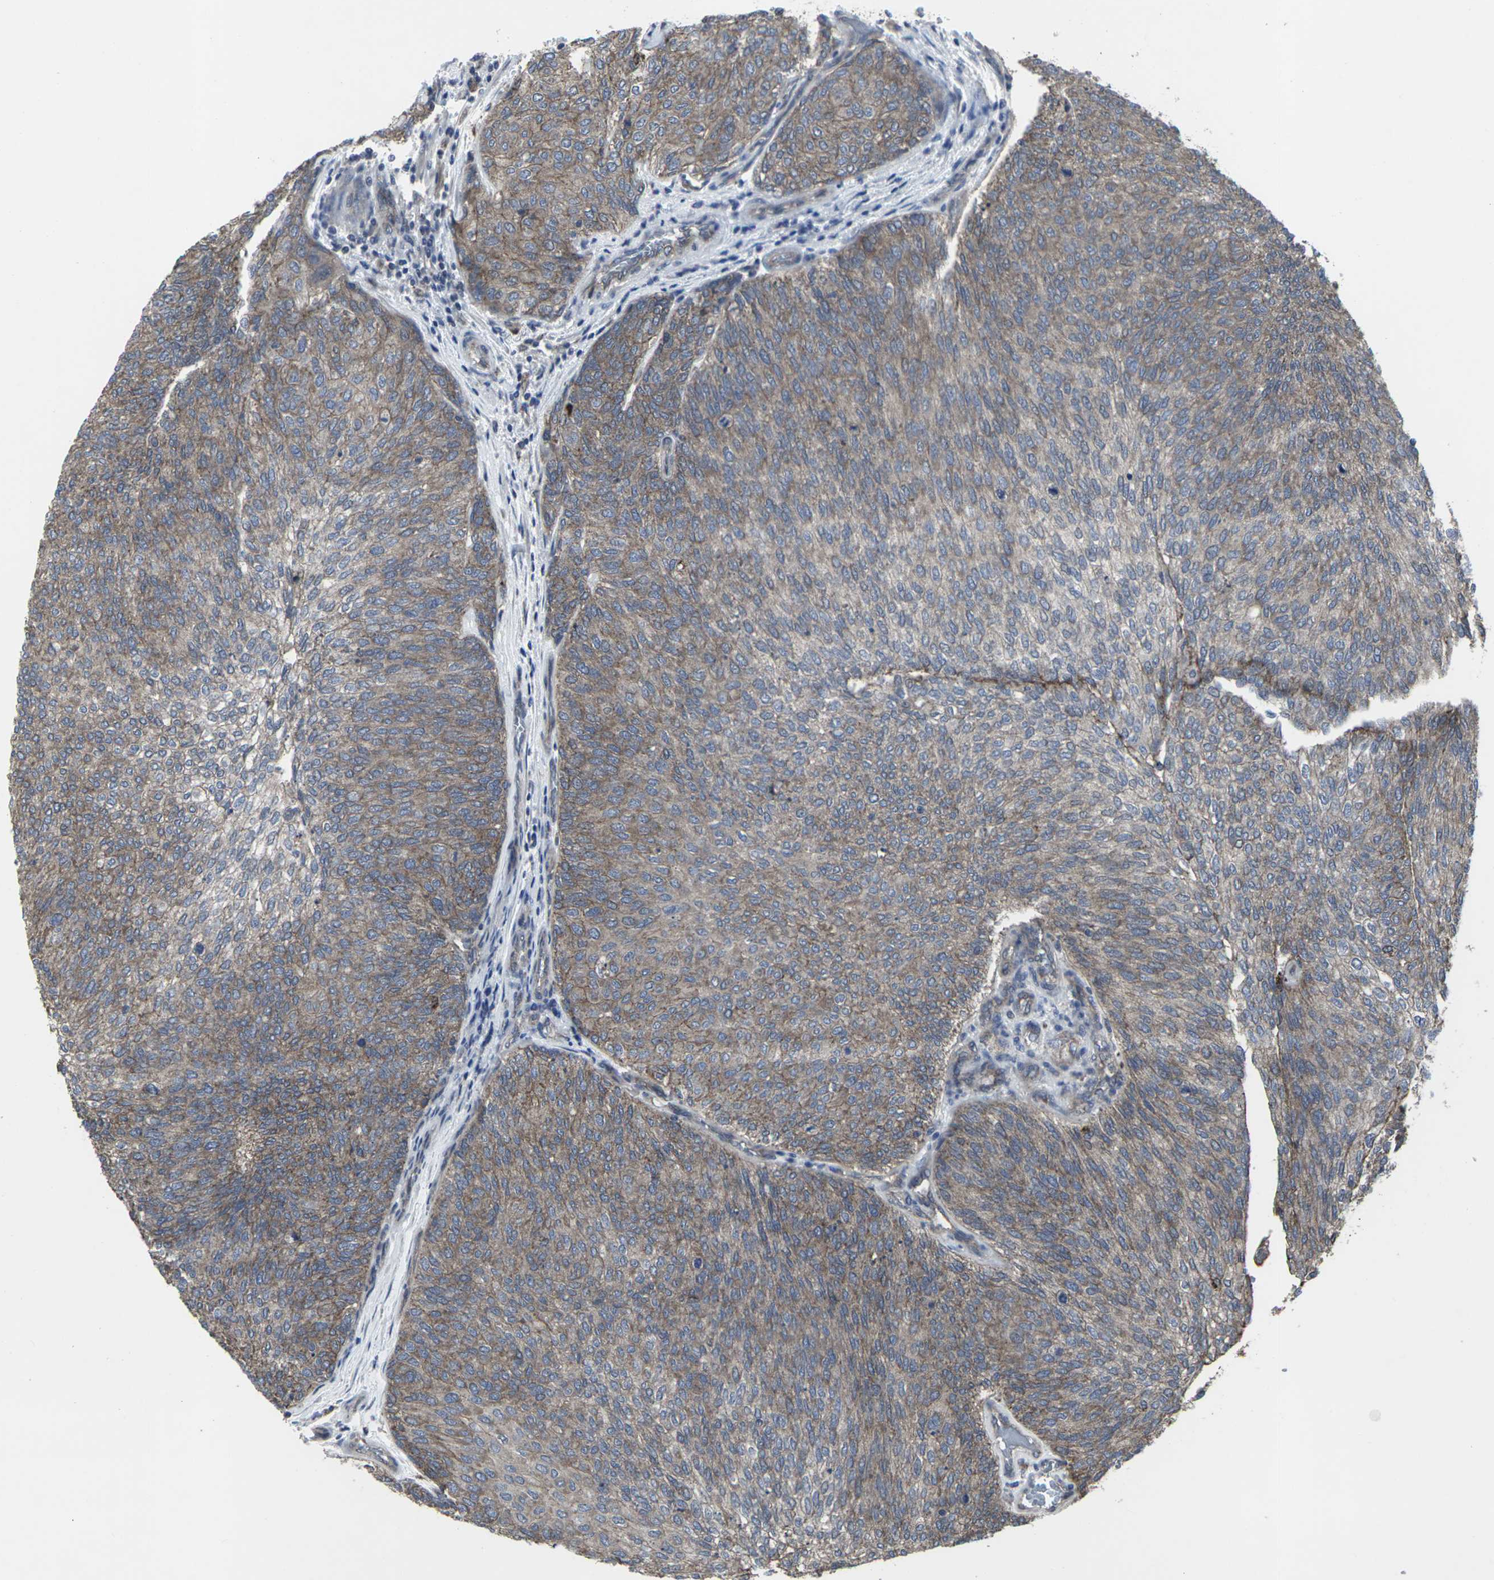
{"staining": {"intensity": "moderate", "quantity": ">75%", "location": "cytoplasmic/membranous"}, "tissue": "urothelial cancer", "cell_type": "Tumor cells", "image_type": "cancer", "snomed": [{"axis": "morphology", "description": "Urothelial carcinoma, Low grade"}, {"axis": "topography", "description": "Urinary bladder"}], "caption": "Immunohistochemistry (IHC) histopathology image of neoplastic tissue: human urothelial cancer stained using IHC displays medium levels of moderate protein expression localized specifically in the cytoplasmic/membranous of tumor cells, appearing as a cytoplasmic/membranous brown color.", "gene": "MAPKAPK2", "patient": {"sex": "female", "age": 79}}